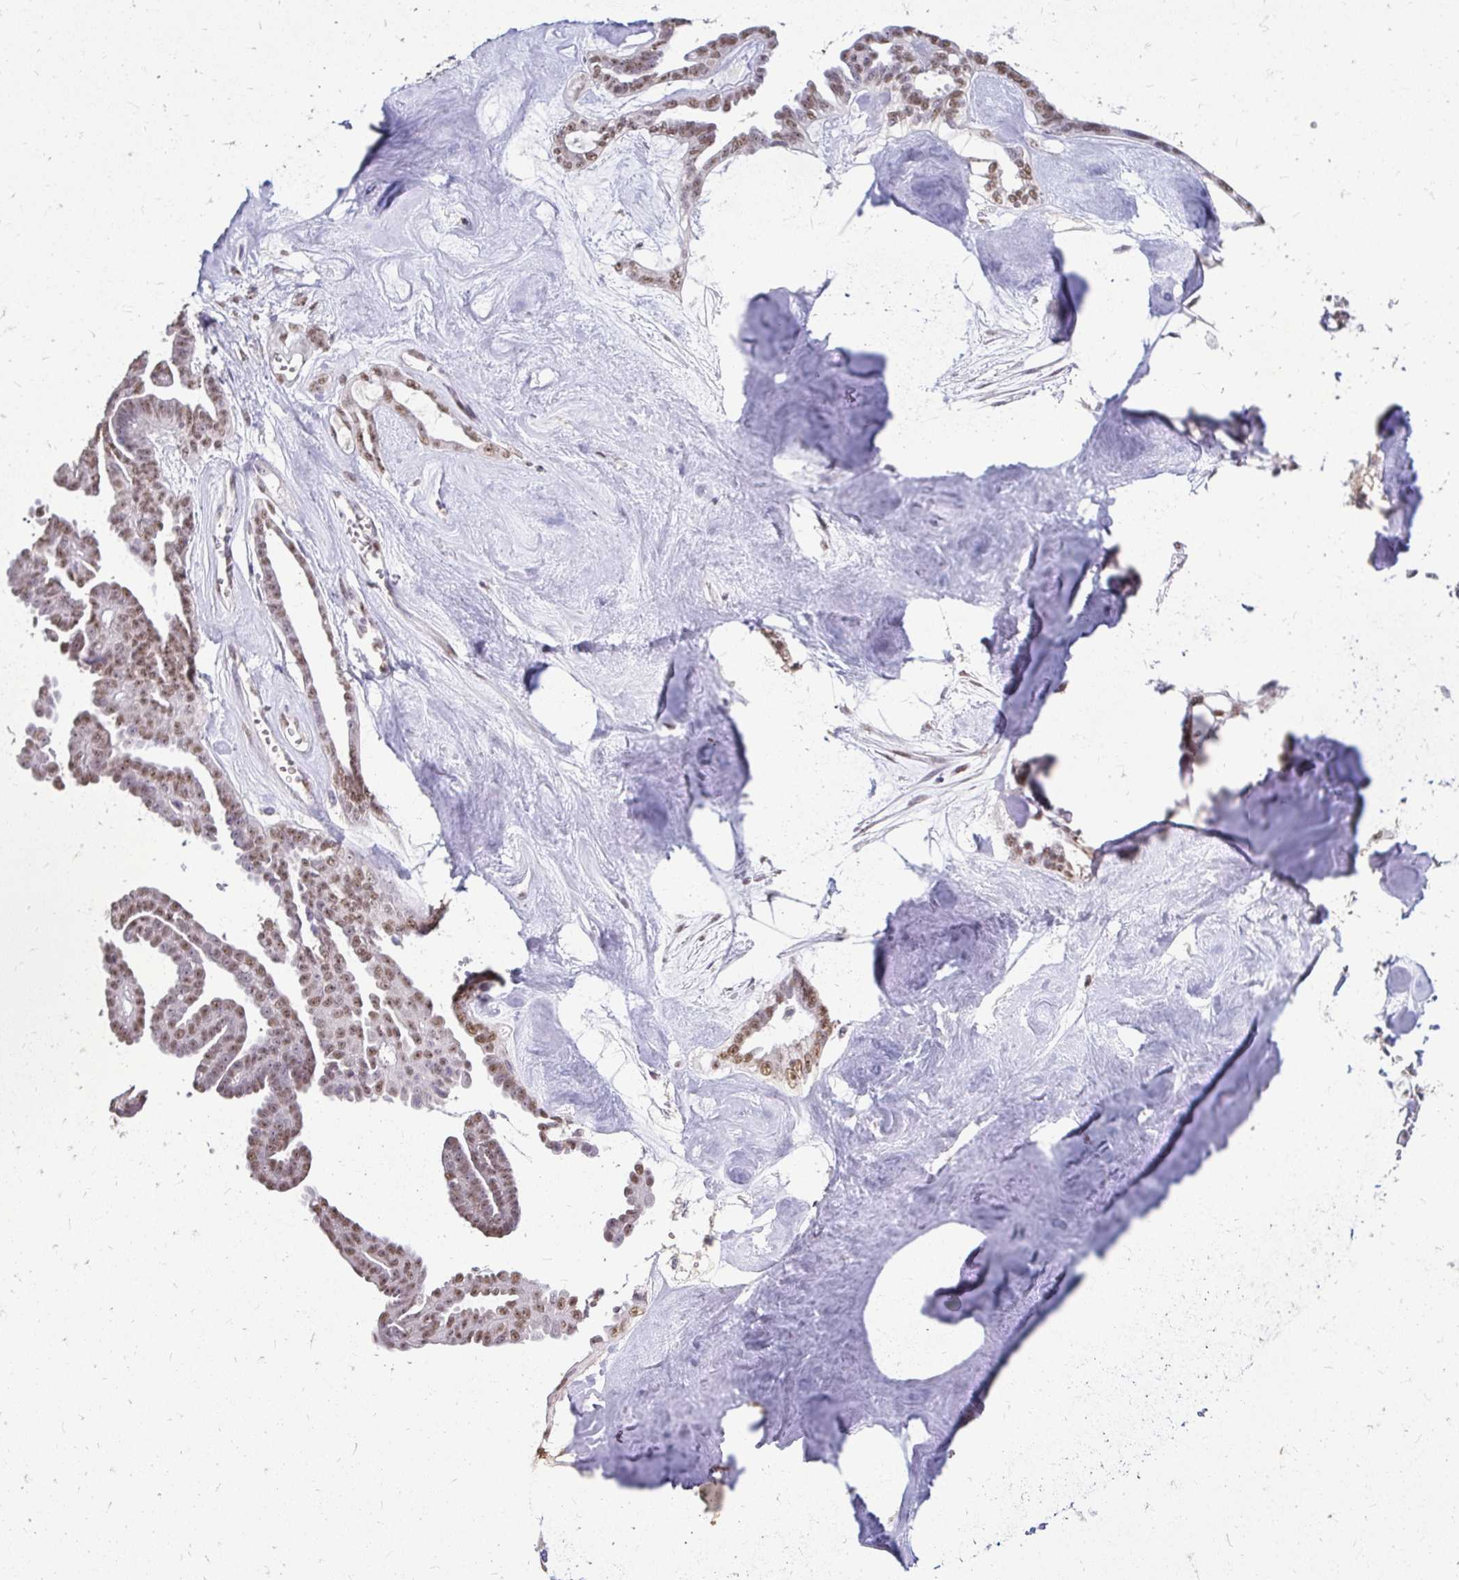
{"staining": {"intensity": "moderate", "quantity": ">75%", "location": "nuclear"}, "tissue": "ovarian cancer", "cell_type": "Tumor cells", "image_type": "cancer", "snomed": [{"axis": "morphology", "description": "Cystadenocarcinoma, serous, NOS"}, {"axis": "topography", "description": "Ovary"}], "caption": "Tumor cells demonstrate moderate nuclear expression in approximately >75% of cells in serous cystadenocarcinoma (ovarian). The protein of interest is shown in brown color, while the nuclei are stained blue.", "gene": "RIMS4", "patient": {"sex": "female", "age": 71}}